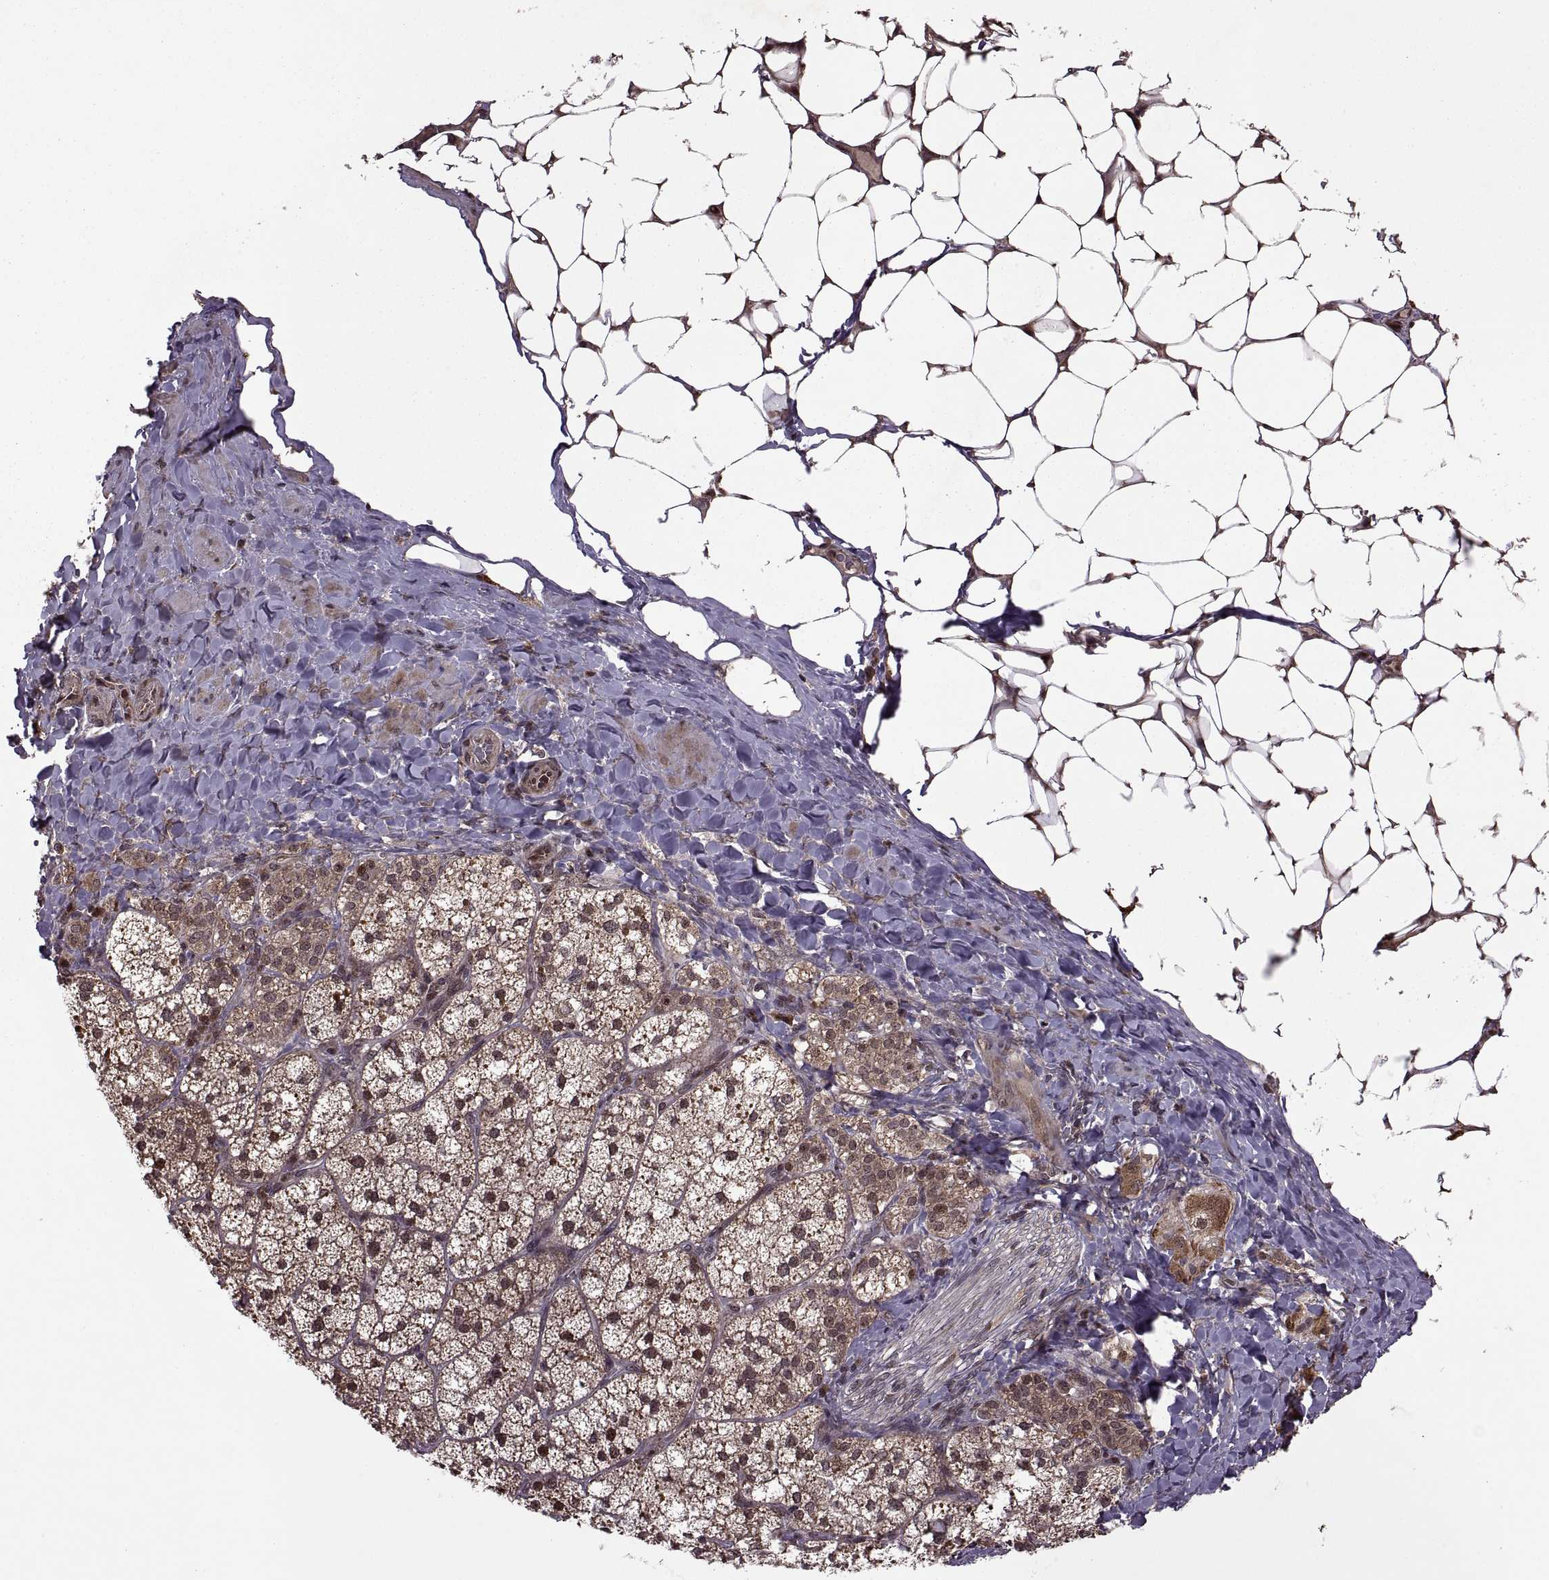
{"staining": {"intensity": "moderate", "quantity": ">75%", "location": "cytoplasmic/membranous"}, "tissue": "adrenal gland", "cell_type": "Glandular cells", "image_type": "normal", "snomed": [{"axis": "morphology", "description": "Normal tissue, NOS"}, {"axis": "topography", "description": "Adrenal gland"}], "caption": "Moderate cytoplasmic/membranous expression for a protein is appreciated in about >75% of glandular cells of unremarkable adrenal gland using immunohistochemistry (IHC).", "gene": "PTOV1", "patient": {"sex": "male", "age": 53}}